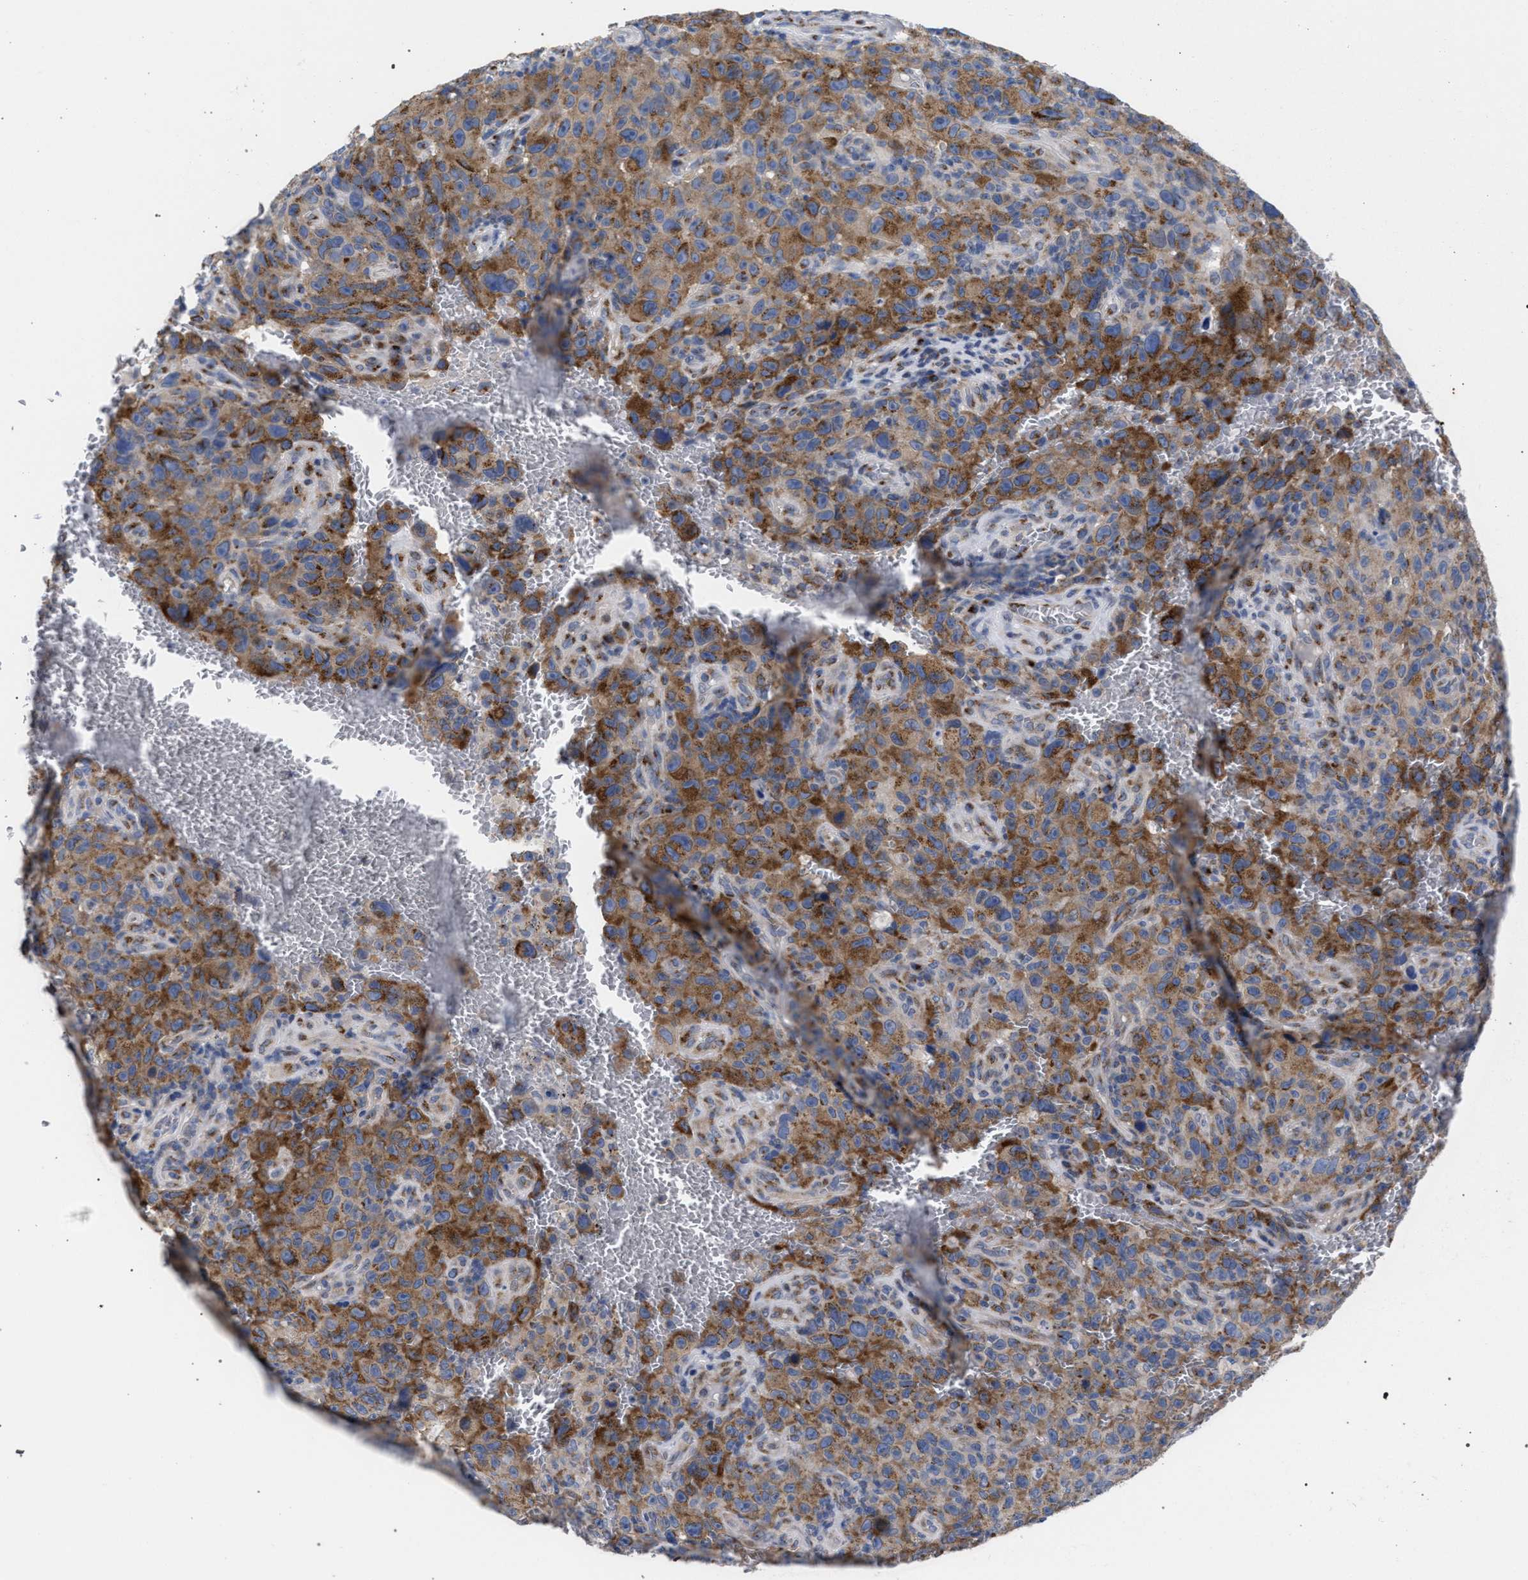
{"staining": {"intensity": "moderate", "quantity": ">75%", "location": "cytoplasmic/membranous"}, "tissue": "melanoma", "cell_type": "Tumor cells", "image_type": "cancer", "snomed": [{"axis": "morphology", "description": "Malignant melanoma, NOS"}, {"axis": "topography", "description": "Skin"}], "caption": "An immunohistochemistry image of neoplastic tissue is shown. Protein staining in brown highlights moderate cytoplasmic/membranous positivity in melanoma within tumor cells.", "gene": "GOLGA2", "patient": {"sex": "female", "age": 82}}